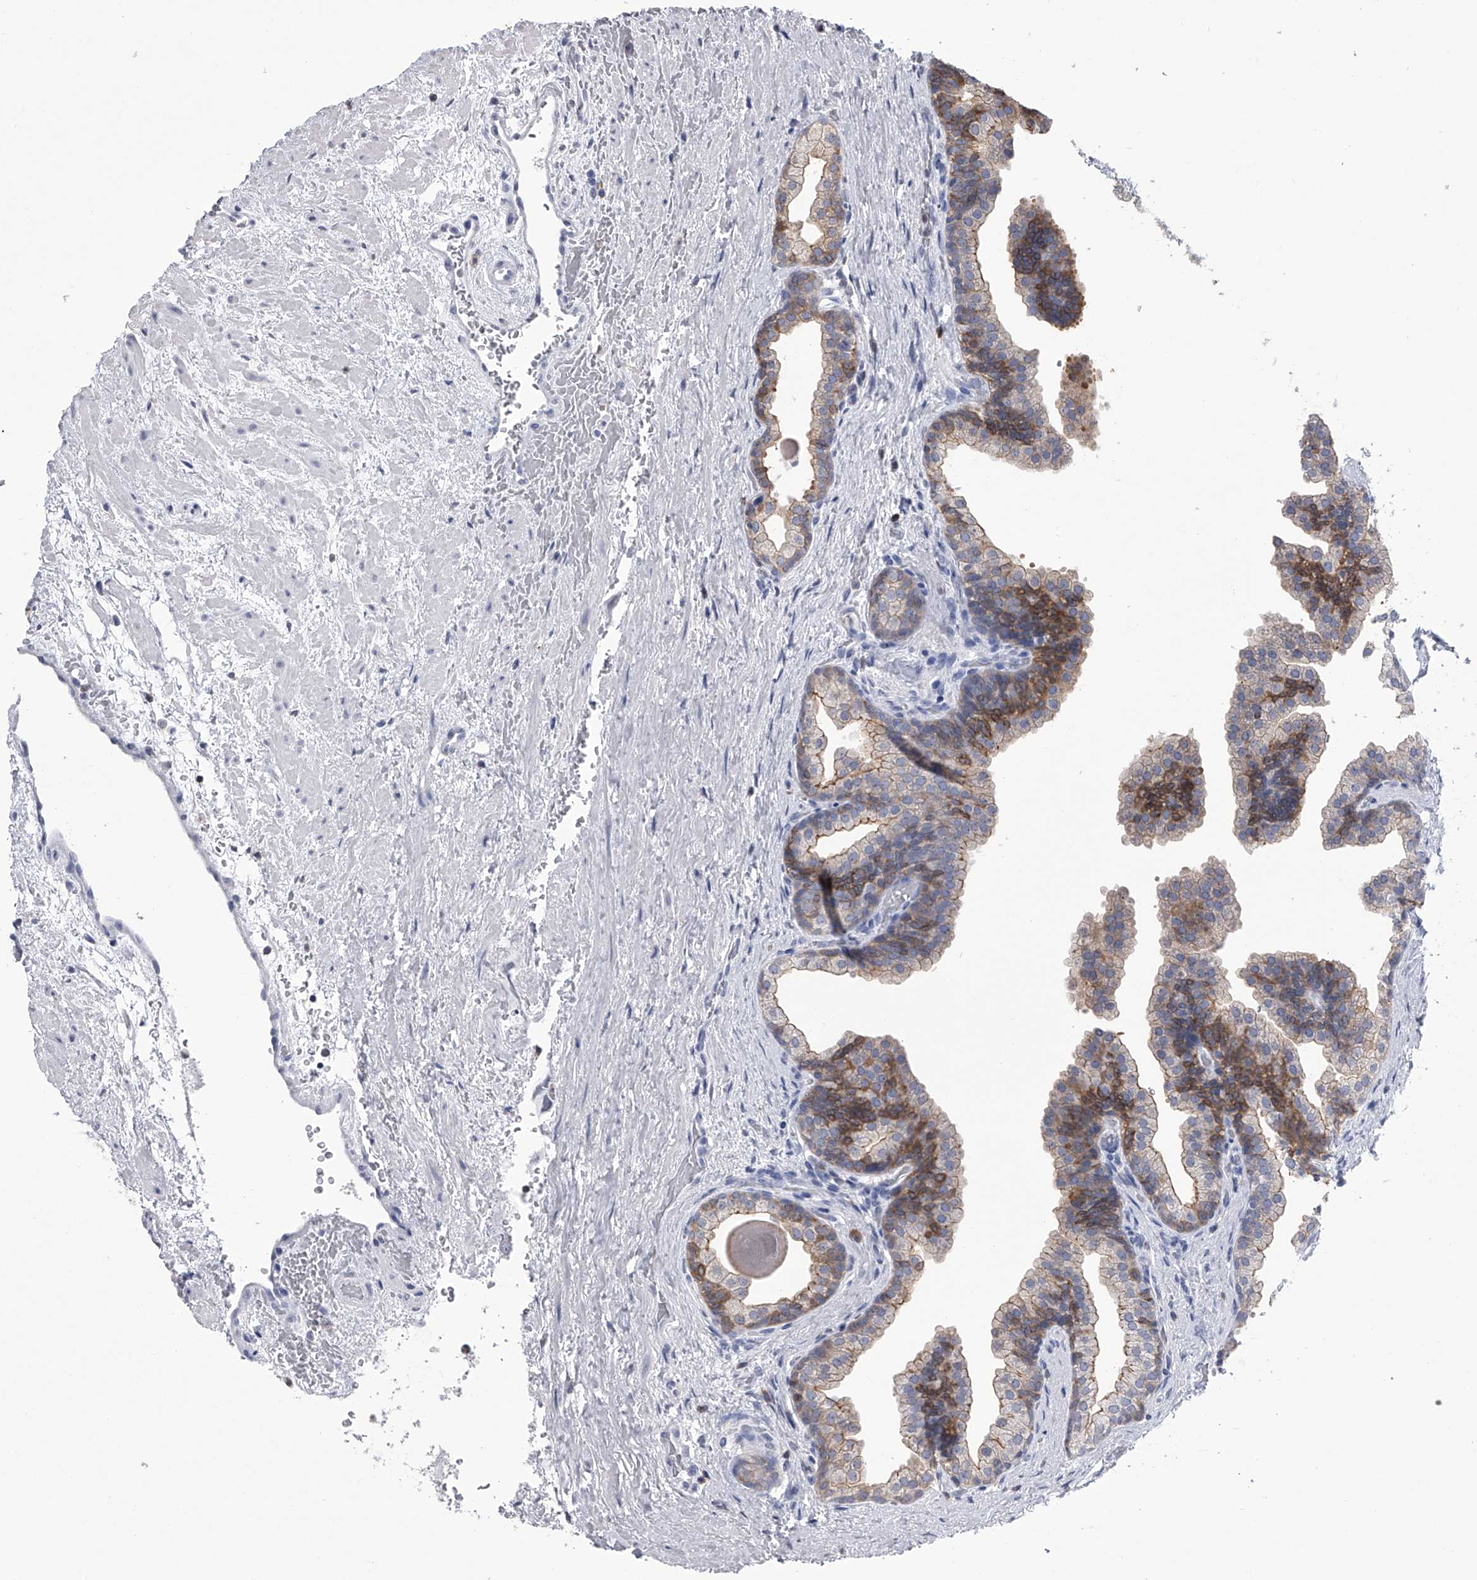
{"staining": {"intensity": "moderate", "quantity": "25%-75%", "location": "cytoplasmic/membranous"}, "tissue": "prostate", "cell_type": "Glandular cells", "image_type": "normal", "snomed": [{"axis": "morphology", "description": "Normal tissue, NOS"}, {"axis": "topography", "description": "Prostate"}], "caption": "Protein expression analysis of benign prostate shows moderate cytoplasmic/membranous staining in approximately 25%-75% of glandular cells.", "gene": "TASP1", "patient": {"sex": "male", "age": 48}}